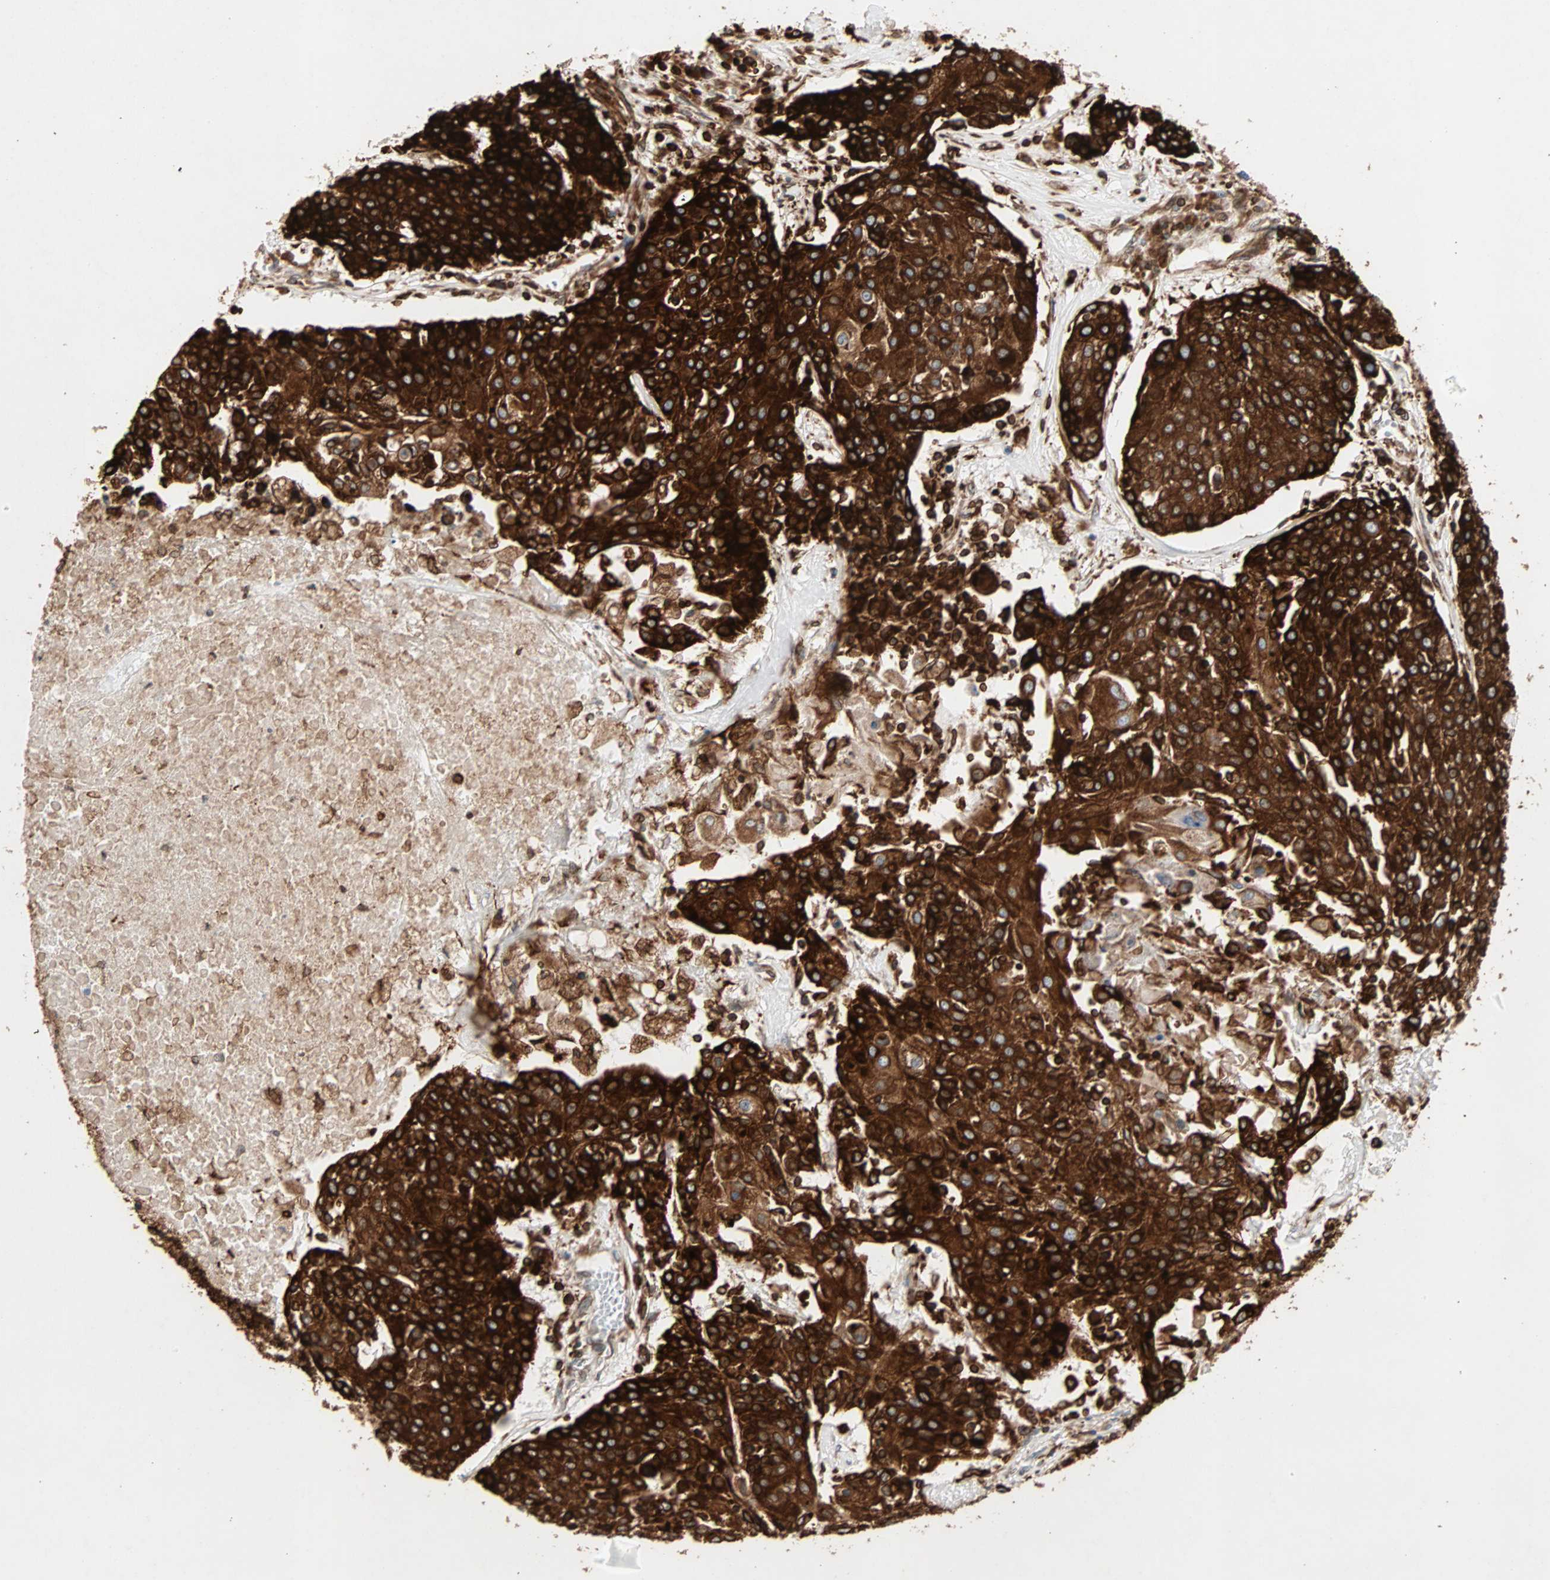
{"staining": {"intensity": "strong", "quantity": ">75%", "location": "cytoplasmic/membranous"}, "tissue": "urothelial cancer", "cell_type": "Tumor cells", "image_type": "cancer", "snomed": [{"axis": "morphology", "description": "Urothelial carcinoma, High grade"}, {"axis": "topography", "description": "Urinary bladder"}], "caption": "Human urothelial cancer stained for a protein (brown) displays strong cytoplasmic/membranous positive expression in about >75% of tumor cells.", "gene": "TAPBP", "patient": {"sex": "female", "age": 85}}